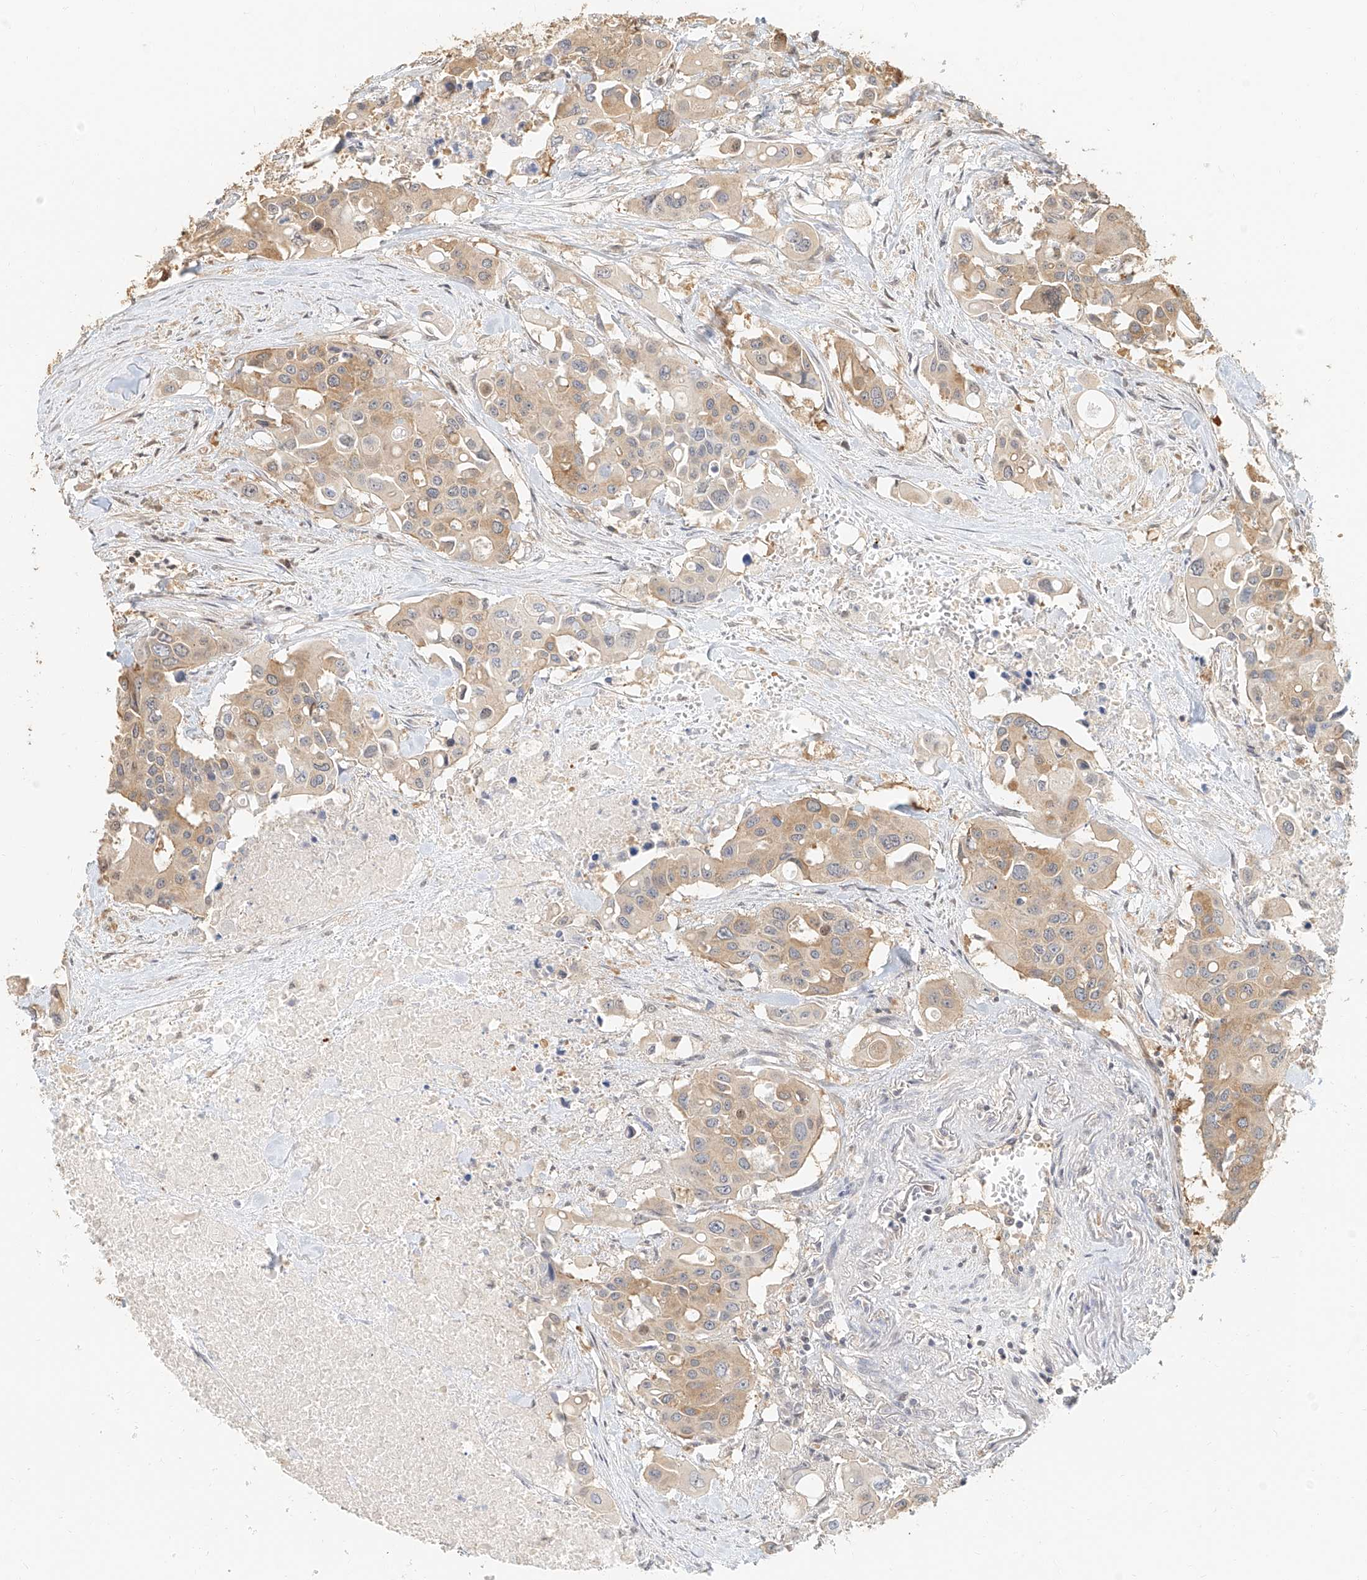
{"staining": {"intensity": "weak", "quantity": "25%-75%", "location": "cytoplasmic/membranous"}, "tissue": "colorectal cancer", "cell_type": "Tumor cells", "image_type": "cancer", "snomed": [{"axis": "morphology", "description": "Adenocarcinoma, NOS"}, {"axis": "topography", "description": "Colon"}], "caption": "Immunohistochemistry (IHC) histopathology image of neoplastic tissue: human colorectal cancer (adenocarcinoma) stained using IHC exhibits low levels of weak protein expression localized specifically in the cytoplasmic/membranous of tumor cells, appearing as a cytoplasmic/membranous brown color.", "gene": "NAP1L1", "patient": {"sex": "male", "age": 77}}